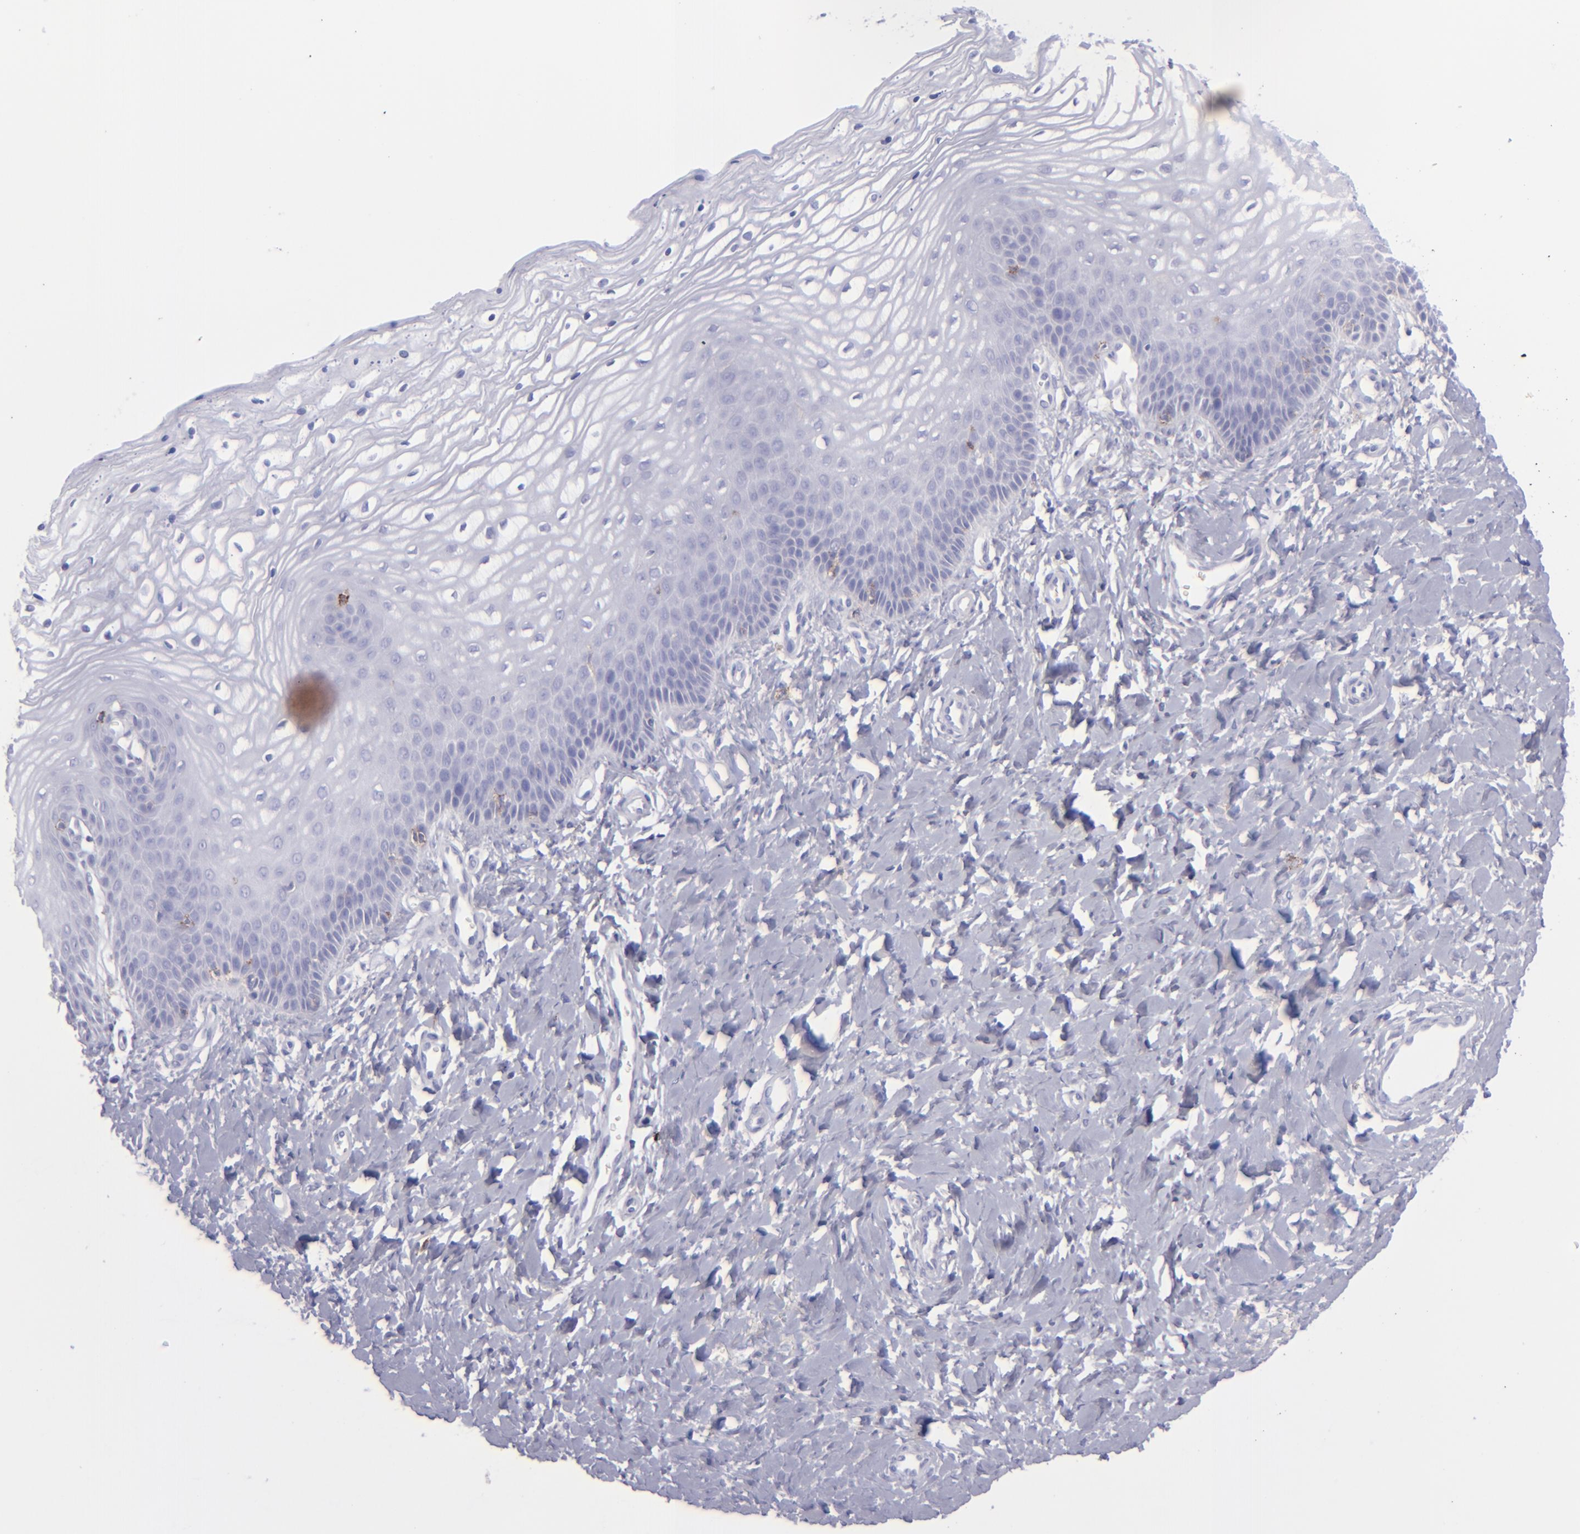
{"staining": {"intensity": "negative", "quantity": "none", "location": "none"}, "tissue": "vagina", "cell_type": "Squamous epithelial cells", "image_type": "normal", "snomed": [{"axis": "morphology", "description": "Normal tissue, NOS"}, {"axis": "topography", "description": "Vagina"}], "caption": "Squamous epithelial cells show no significant expression in unremarkable vagina. (DAB immunohistochemistry with hematoxylin counter stain).", "gene": "SELPLG", "patient": {"sex": "female", "age": 68}}